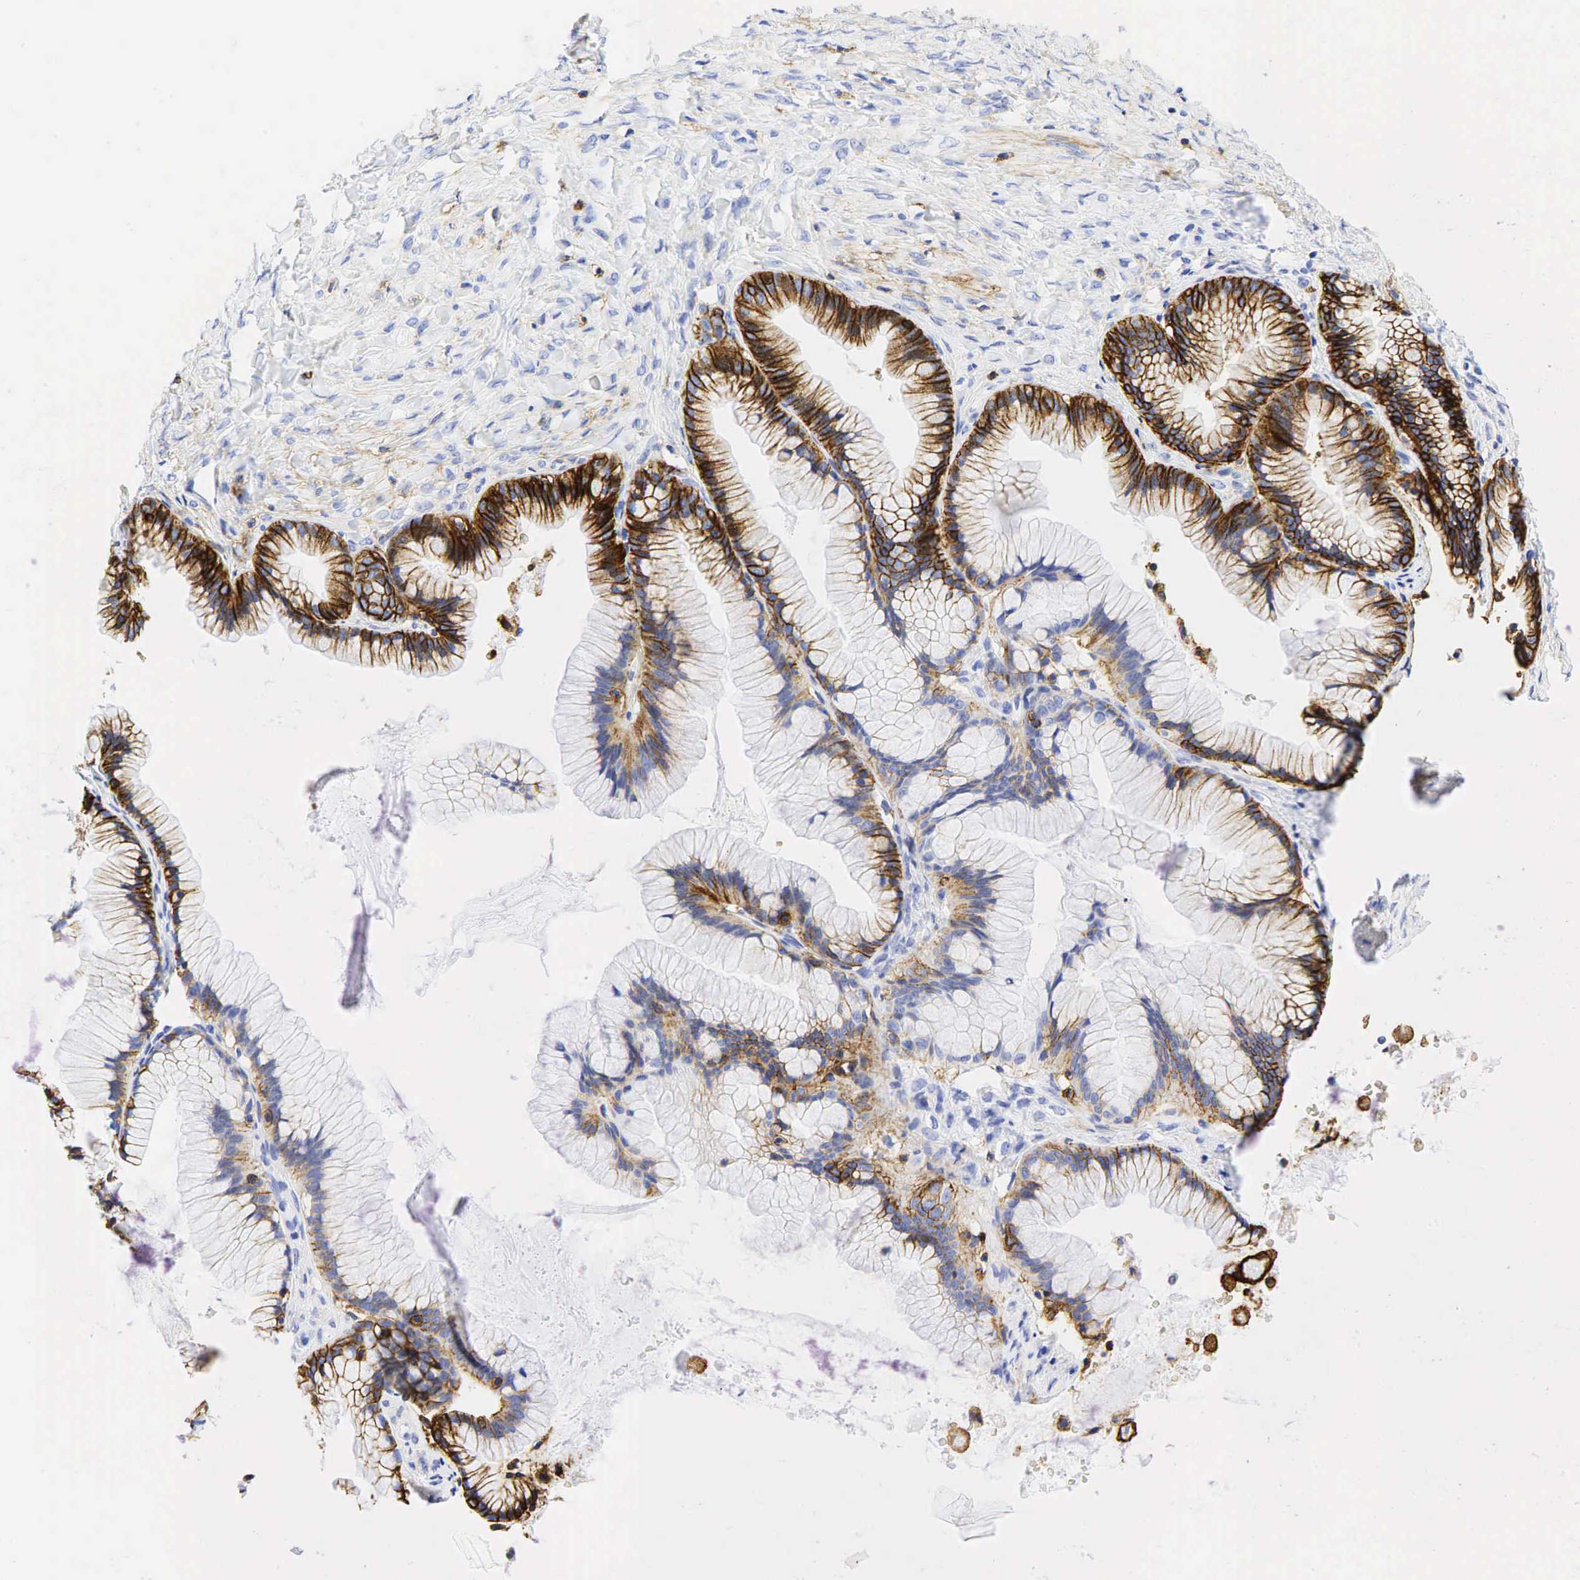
{"staining": {"intensity": "moderate", "quantity": "25%-75%", "location": "cytoplasmic/membranous"}, "tissue": "ovarian cancer", "cell_type": "Tumor cells", "image_type": "cancer", "snomed": [{"axis": "morphology", "description": "Cystadenocarcinoma, mucinous, NOS"}, {"axis": "topography", "description": "Ovary"}], "caption": "Protein expression analysis of ovarian cancer (mucinous cystadenocarcinoma) demonstrates moderate cytoplasmic/membranous expression in about 25%-75% of tumor cells. (brown staining indicates protein expression, while blue staining denotes nuclei).", "gene": "CD44", "patient": {"sex": "female", "age": 41}}